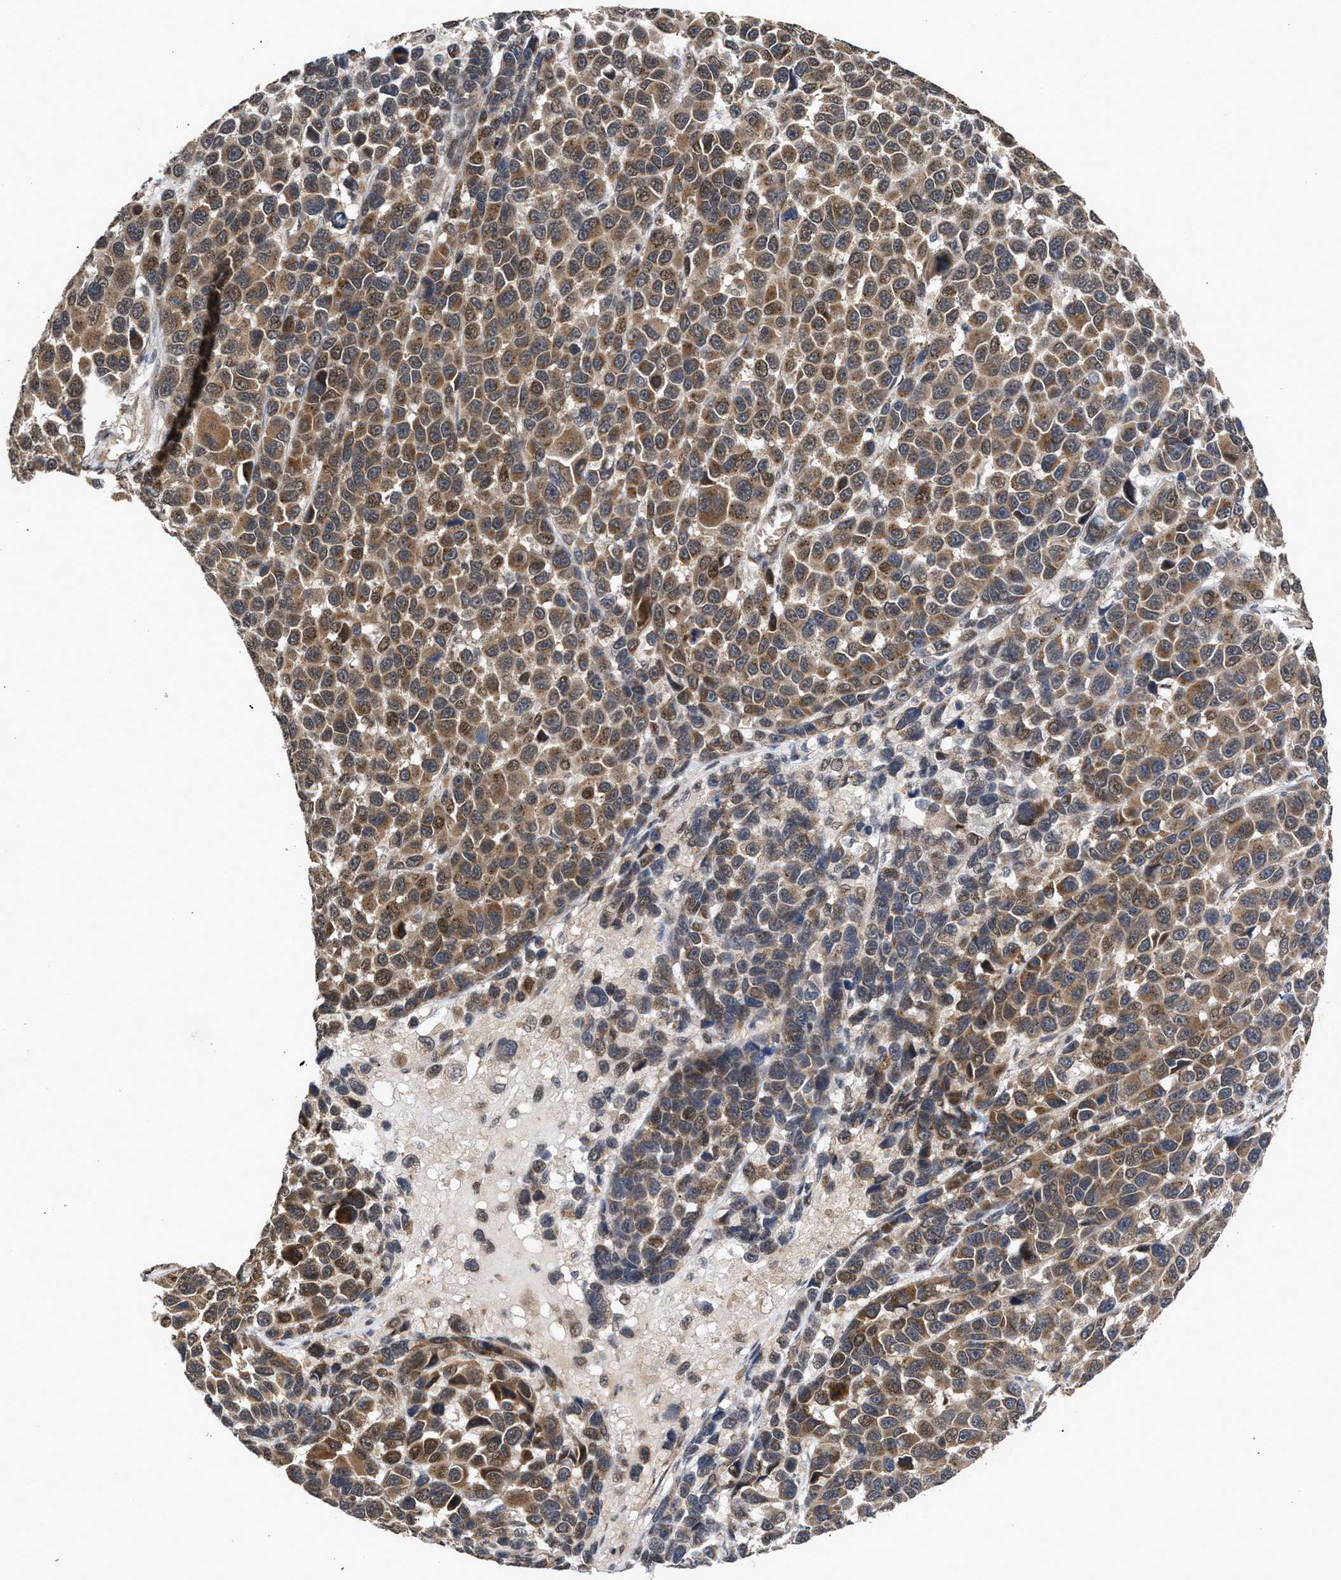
{"staining": {"intensity": "moderate", "quantity": ">75%", "location": "cytoplasmic/membranous"}, "tissue": "melanoma", "cell_type": "Tumor cells", "image_type": "cancer", "snomed": [{"axis": "morphology", "description": "Malignant melanoma, NOS"}, {"axis": "topography", "description": "Skin"}], "caption": "Immunohistochemistry (IHC) (DAB) staining of malignant melanoma shows moderate cytoplasmic/membranous protein staining in approximately >75% of tumor cells.", "gene": "MKNK2", "patient": {"sex": "male", "age": 53}}